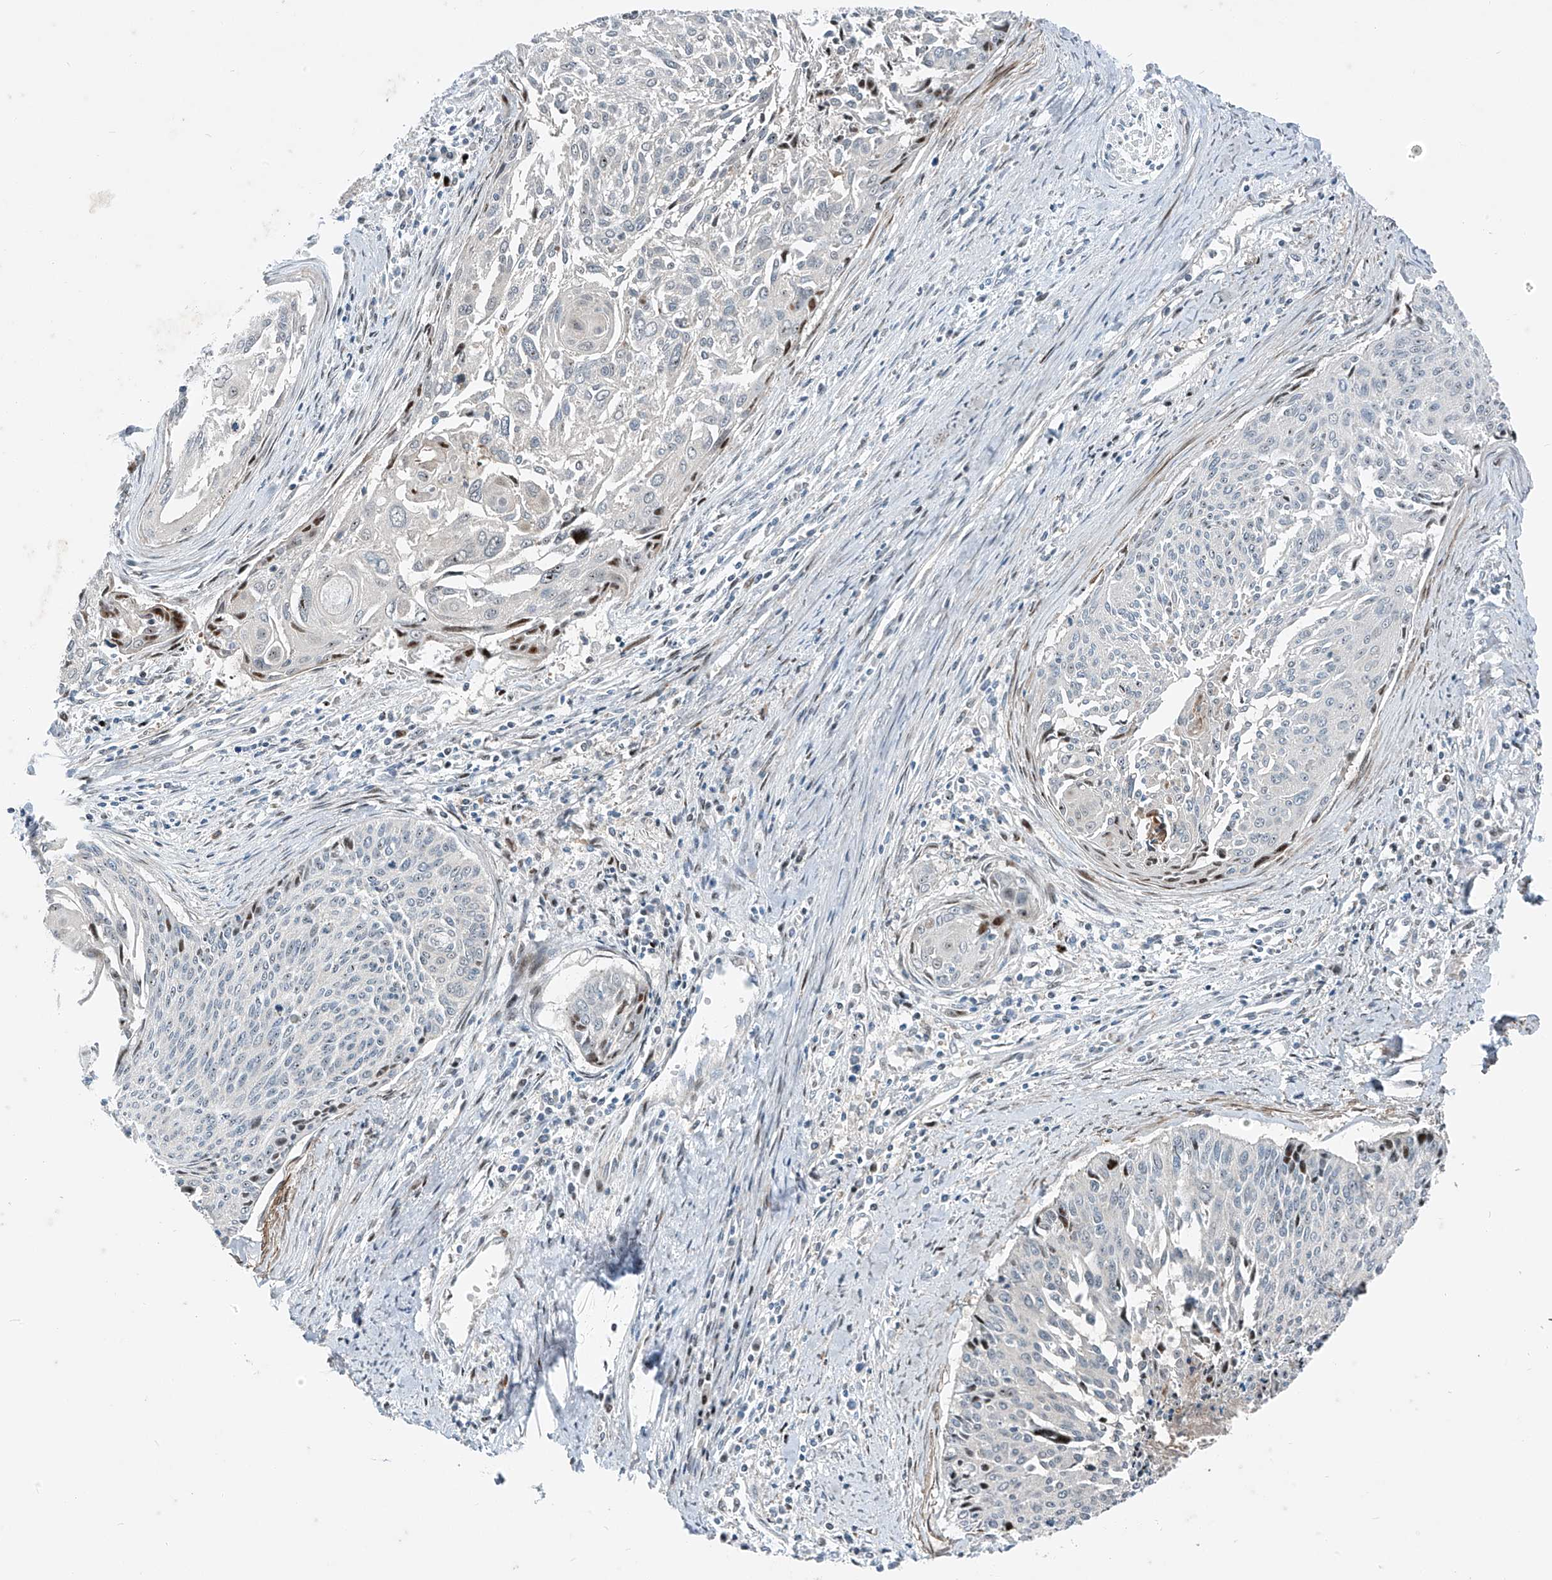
{"staining": {"intensity": "negative", "quantity": "none", "location": "none"}, "tissue": "cervical cancer", "cell_type": "Tumor cells", "image_type": "cancer", "snomed": [{"axis": "morphology", "description": "Squamous cell carcinoma, NOS"}, {"axis": "topography", "description": "Cervix"}], "caption": "Tumor cells are negative for brown protein staining in cervical cancer.", "gene": "PPCS", "patient": {"sex": "female", "age": 55}}